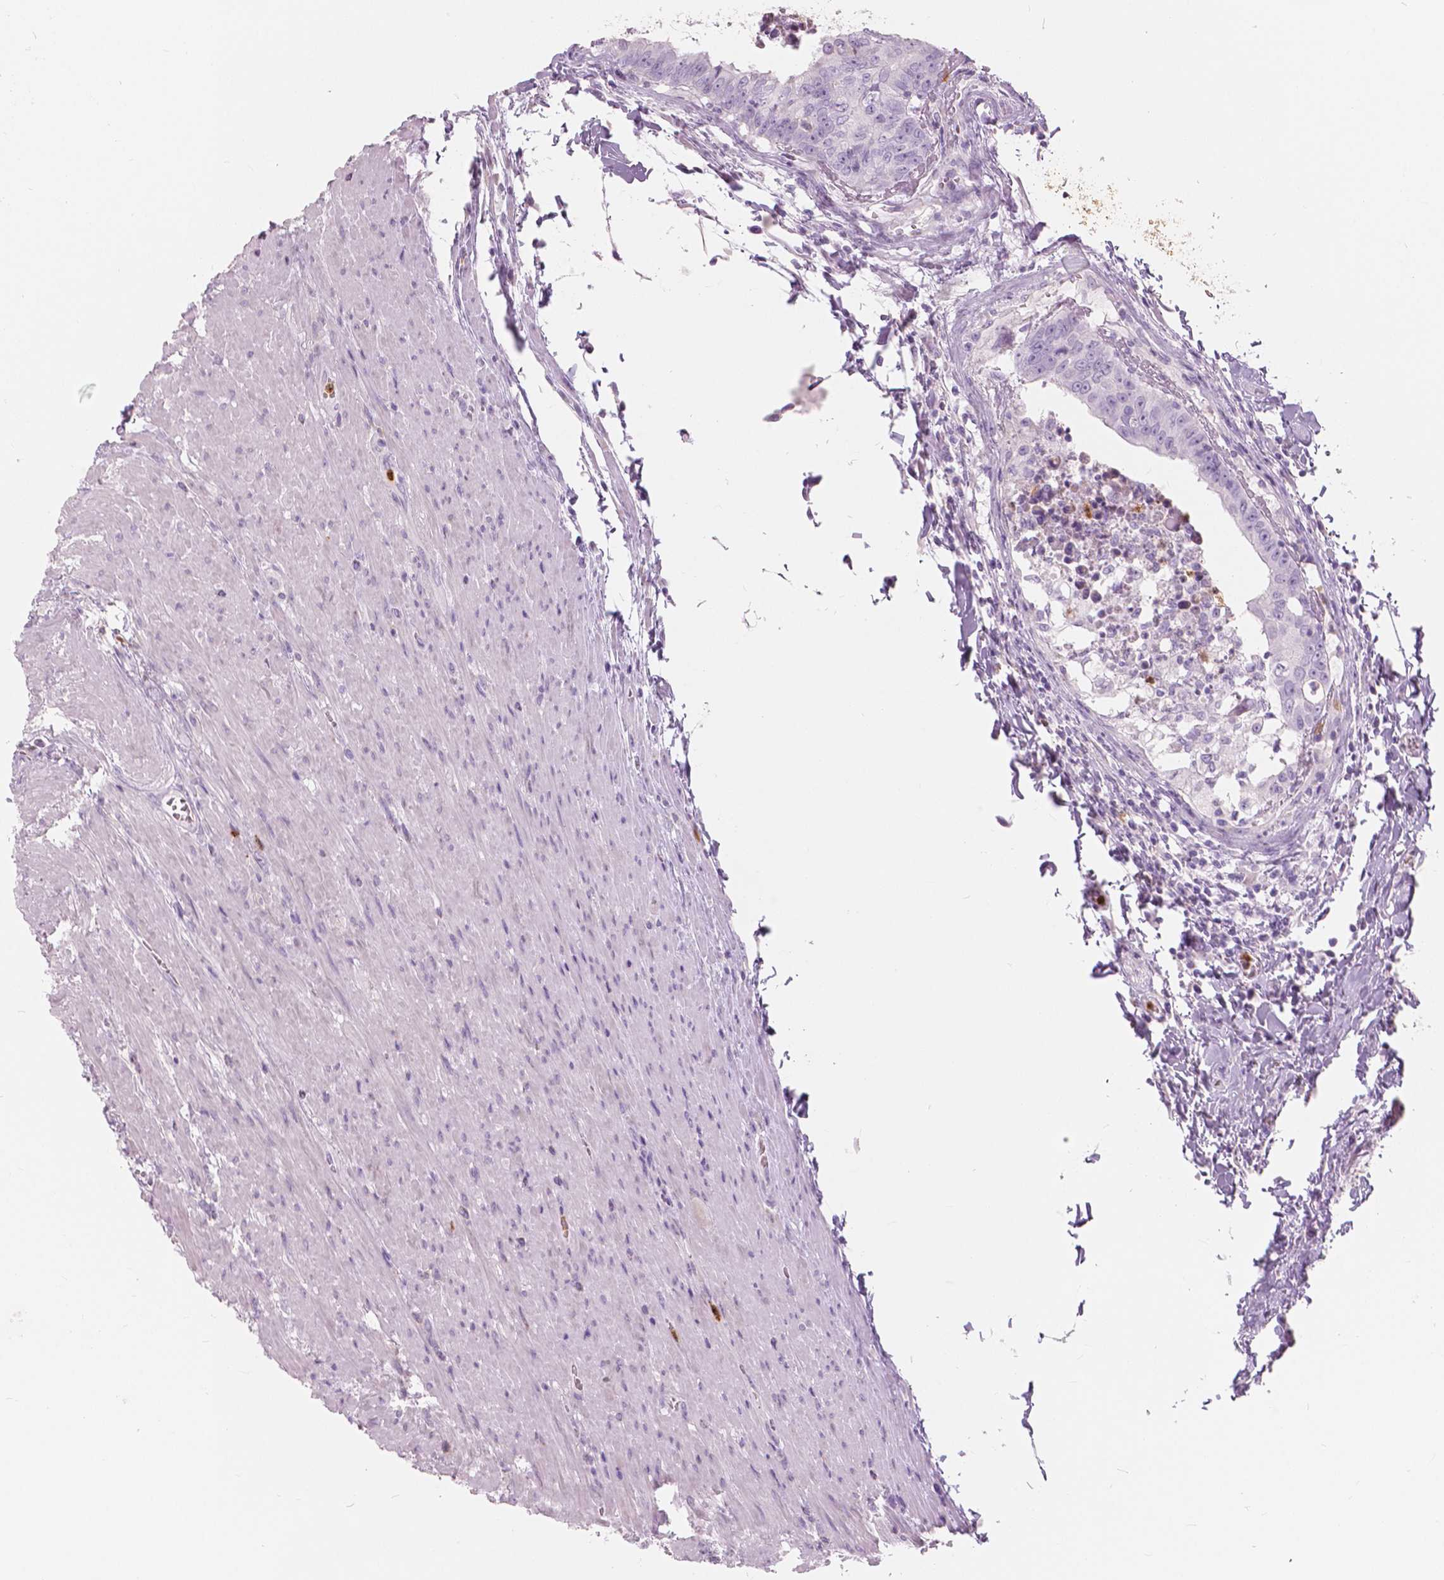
{"staining": {"intensity": "negative", "quantity": "none", "location": "none"}, "tissue": "colorectal cancer", "cell_type": "Tumor cells", "image_type": "cancer", "snomed": [{"axis": "morphology", "description": "Adenocarcinoma, NOS"}, {"axis": "topography", "description": "Rectum"}], "caption": "This is a image of immunohistochemistry staining of adenocarcinoma (colorectal), which shows no positivity in tumor cells.", "gene": "CXCR2", "patient": {"sex": "female", "age": 62}}